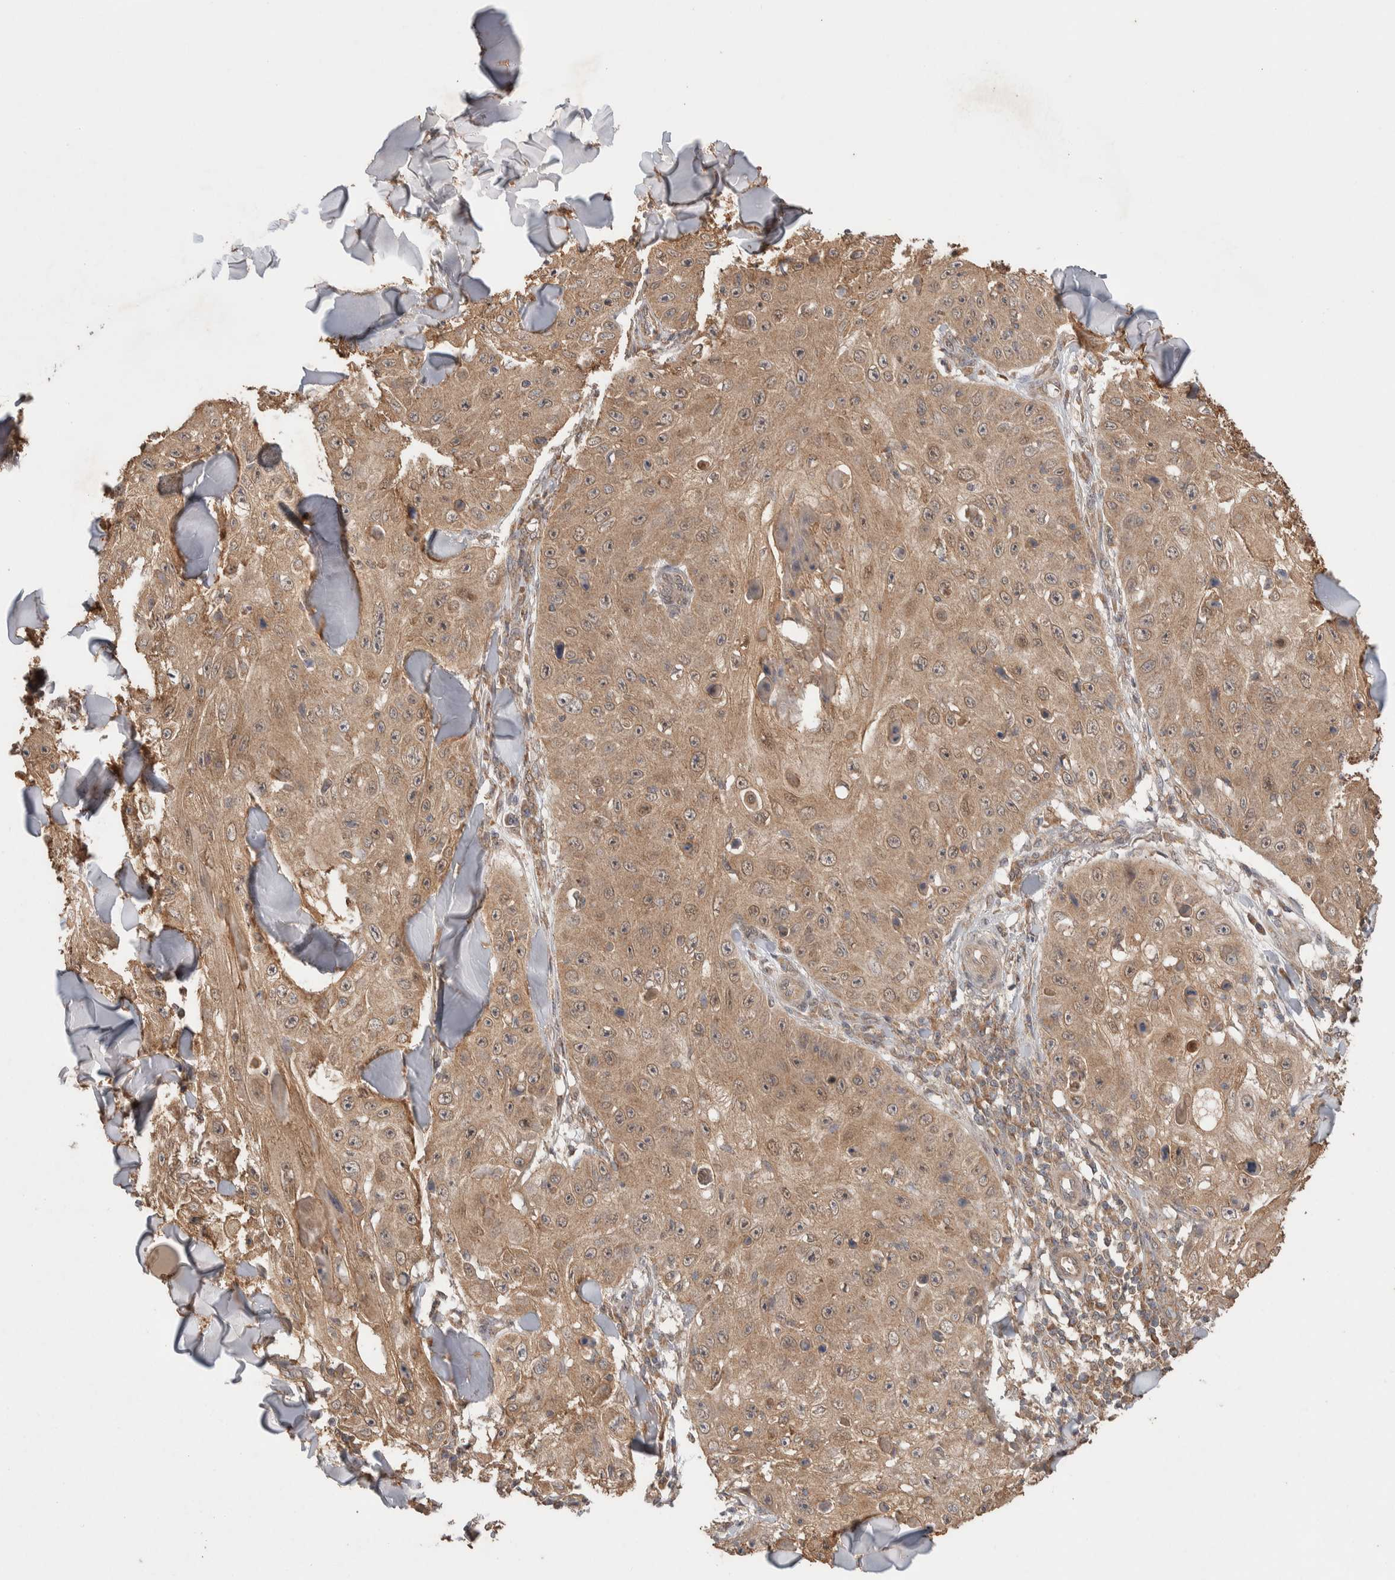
{"staining": {"intensity": "weak", "quantity": ">75%", "location": "cytoplasmic/membranous"}, "tissue": "skin cancer", "cell_type": "Tumor cells", "image_type": "cancer", "snomed": [{"axis": "morphology", "description": "Squamous cell carcinoma, NOS"}, {"axis": "topography", "description": "Skin"}], "caption": "This photomicrograph demonstrates skin squamous cell carcinoma stained with immunohistochemistry (IHC) to label a protein in brown. The cytoplasmic/membranous of tumor cells show weak positivity for the protein. Nuclei are counter-stained blue.", "gene": "KCNJ5", "patient": {"sex": "male", "age": 86}}